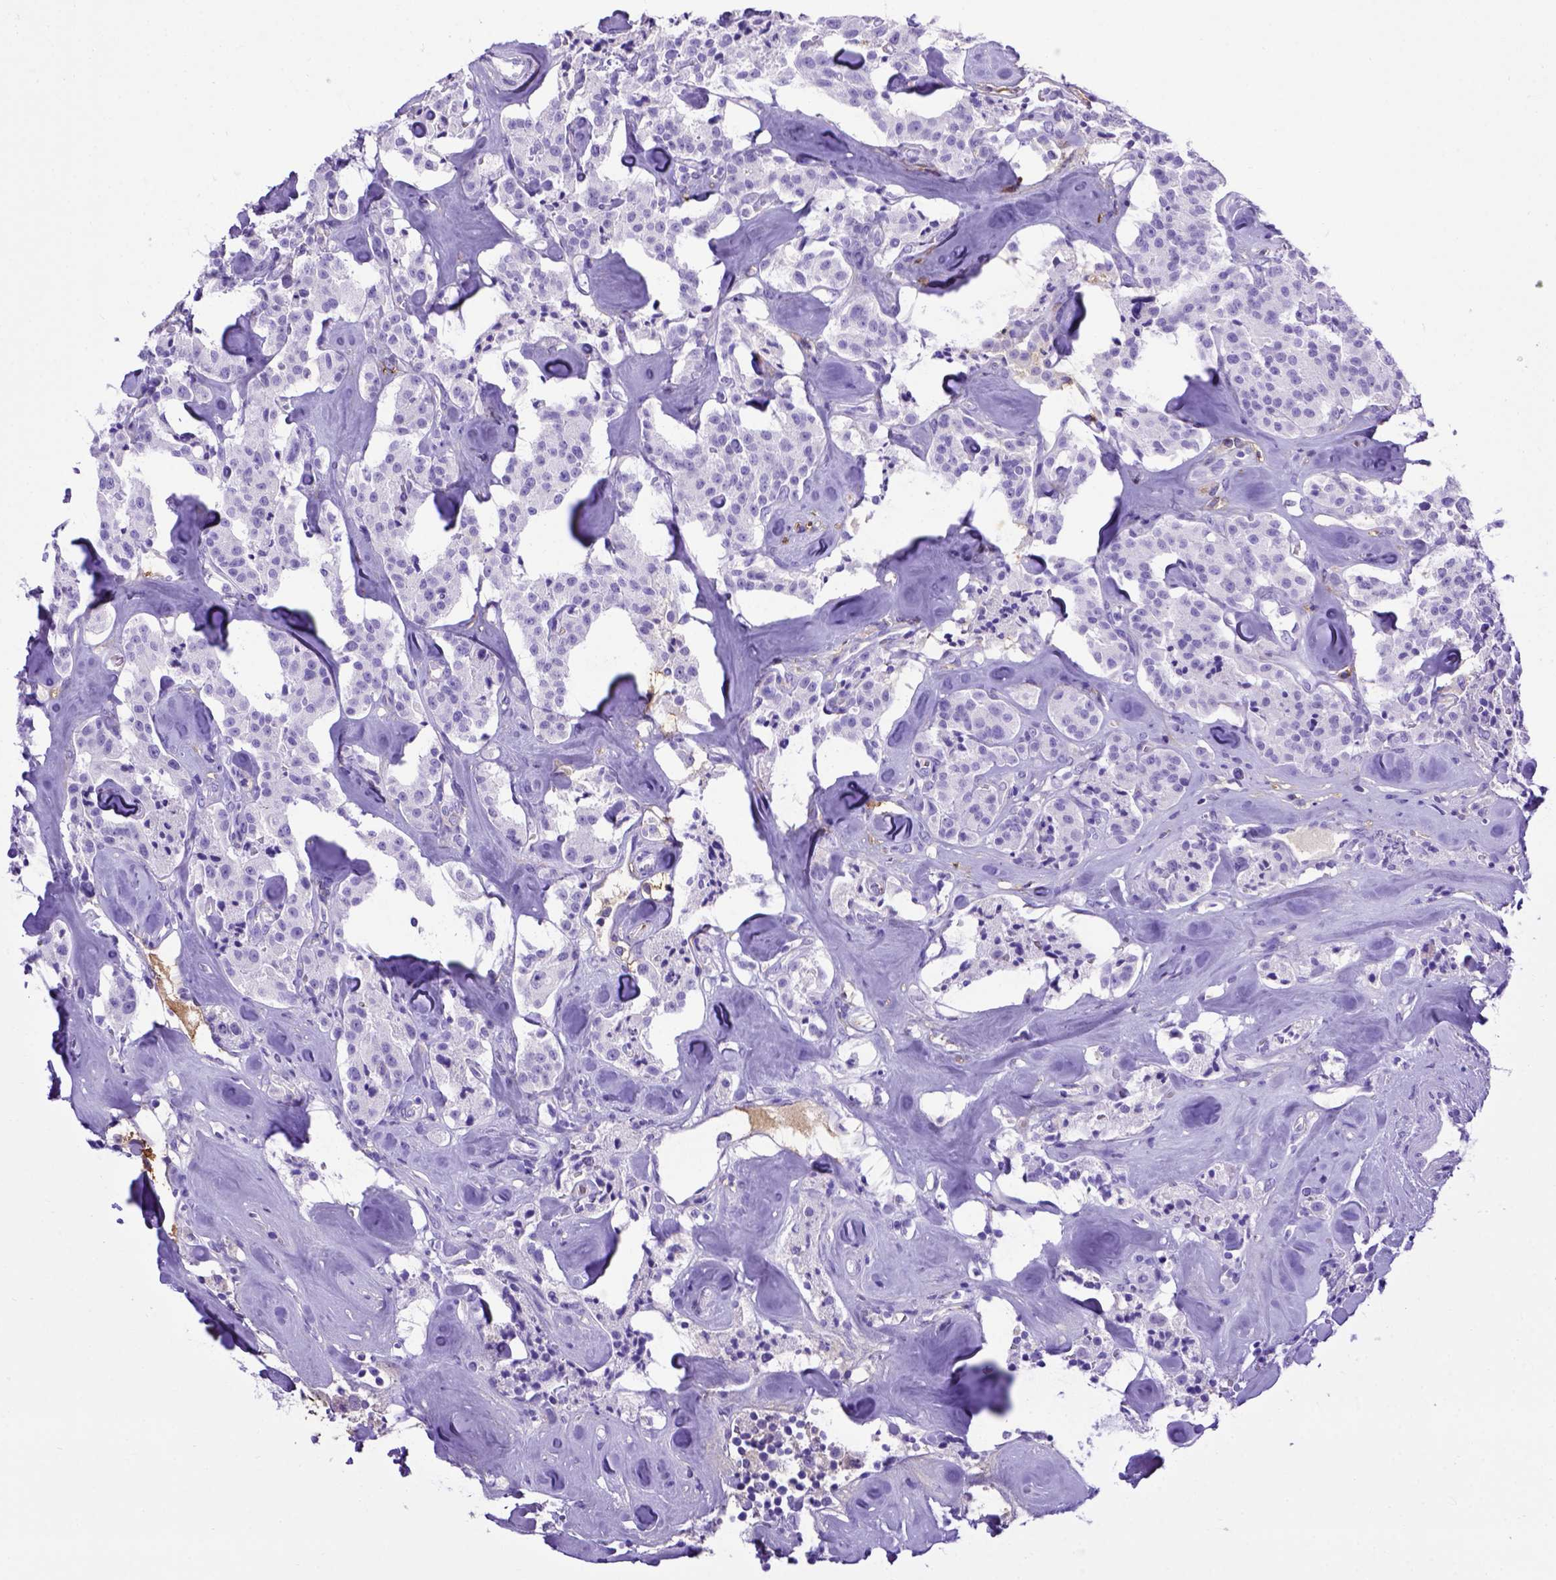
{"staining": {"intensity": "negative", "quantity": "none", "location": "none"}, "tissue": "carcinoid", "cell_type": "Tumor cells", "image_type": "cancer", "snomed": [{"axis": "morphology", "description": "Carcinoid, malignant, NOS"}, {"axis": "topography", "description": "Pancreas"}], "caption": "Carcinoid was stained to show a protein in brown. There is no significant positivity in tumor cells. (Stains: DAB immunohistochemistry with hematoxylin counter stain, Microscopy: brightfield microscopy at high magnification).", "gene": "ADAM12", "patient": {"sex": "male", "age": 41}}